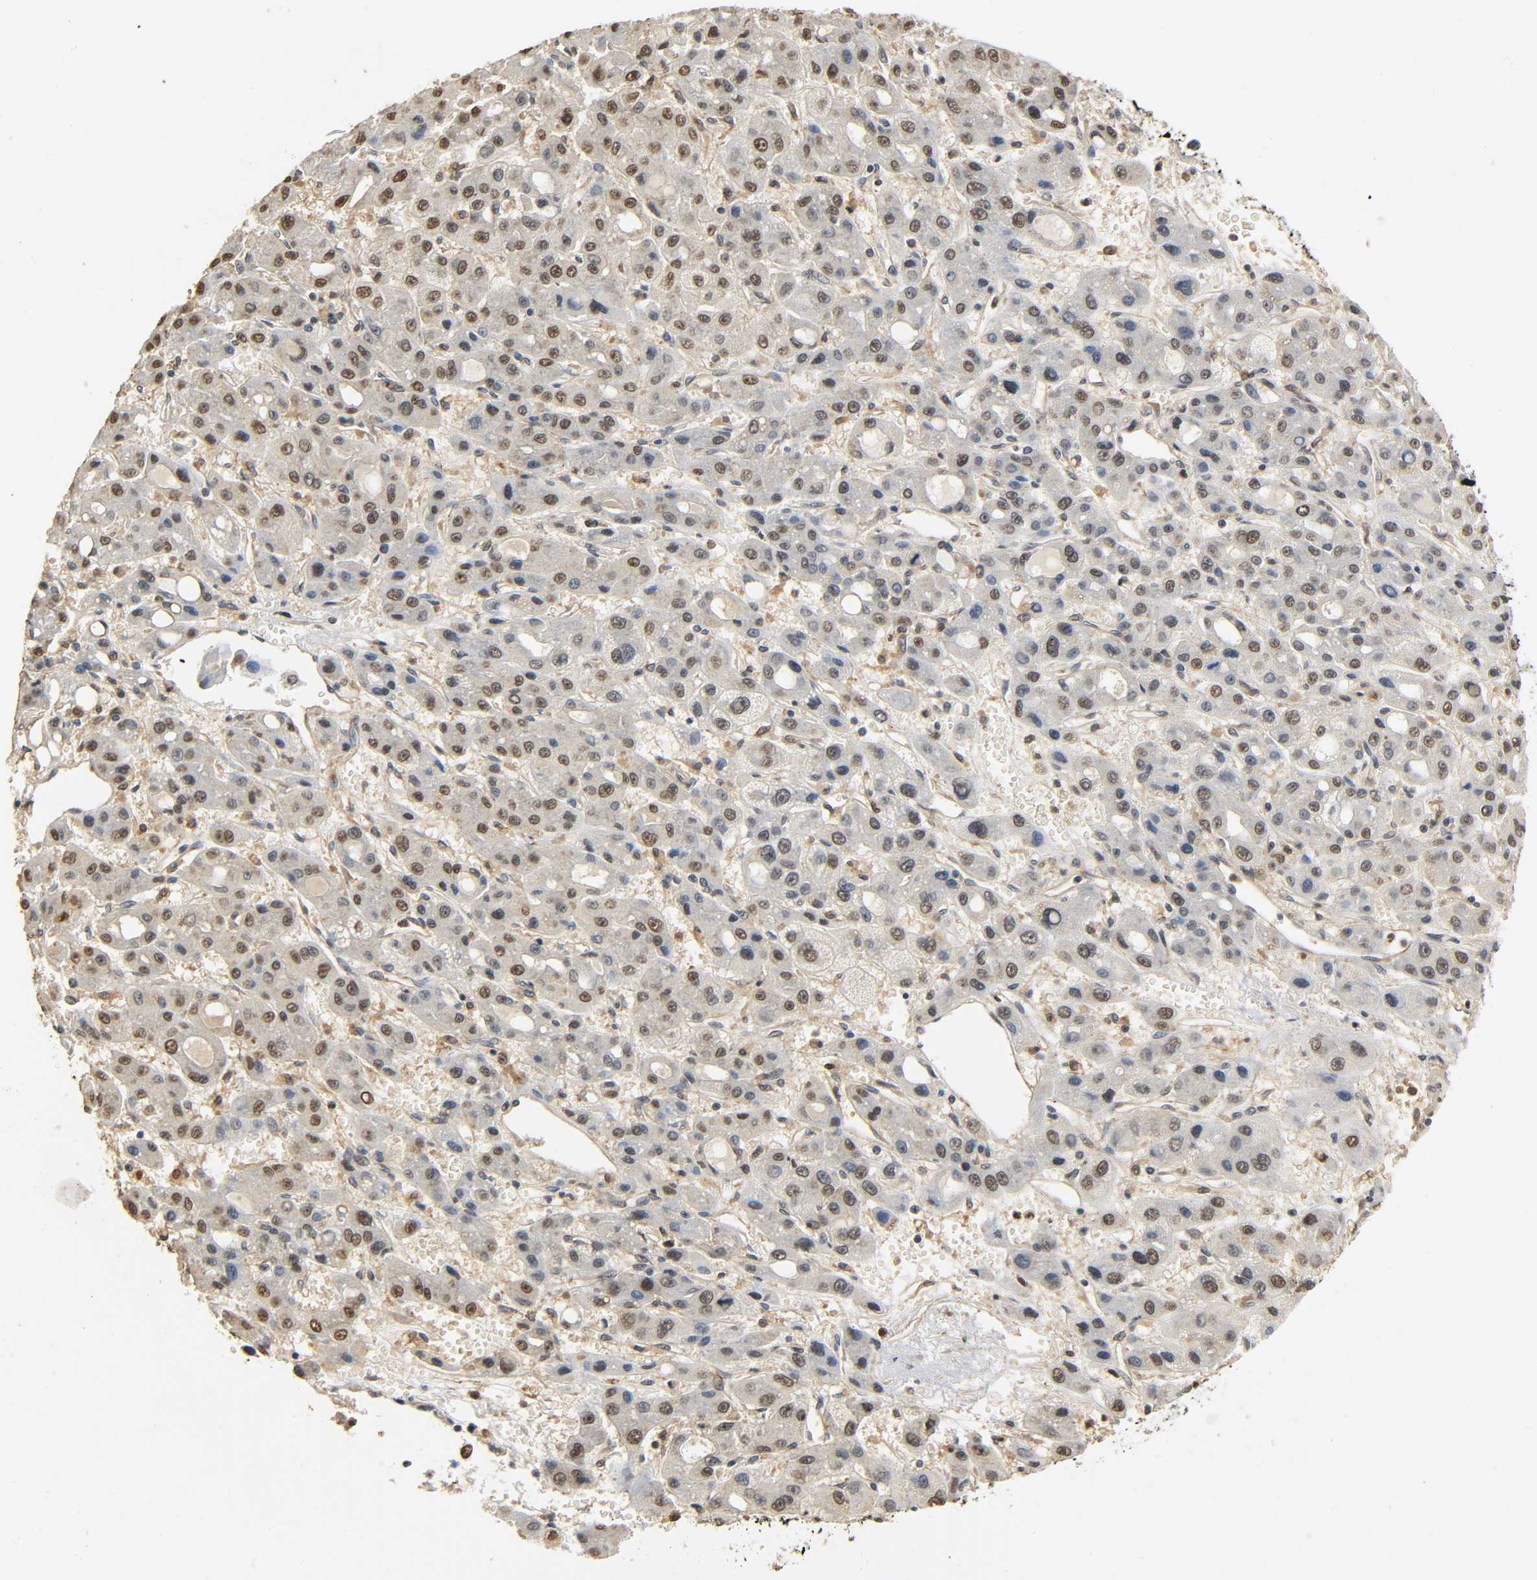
{"staining": {"intensity": "weak", "quantity": "25%-75%", "location": "nuclear"}, "tissue": "liver cancer", "cell_type": "Tumor cells", "image_type": "cancer", "snomed": [{"axis": "morphology", "description": "Carcinoma, Hepatocellular, NOS"}, {"axis": "topography", "description": "Liver"}], "caption": "Protein staining reveals weak nuclear positivity in about 25%-75% of tumor cells in hepatocellular carcinoma (liver).", "gene": "ZFPM2", "patient": {"sex": "male", "age": 55}}